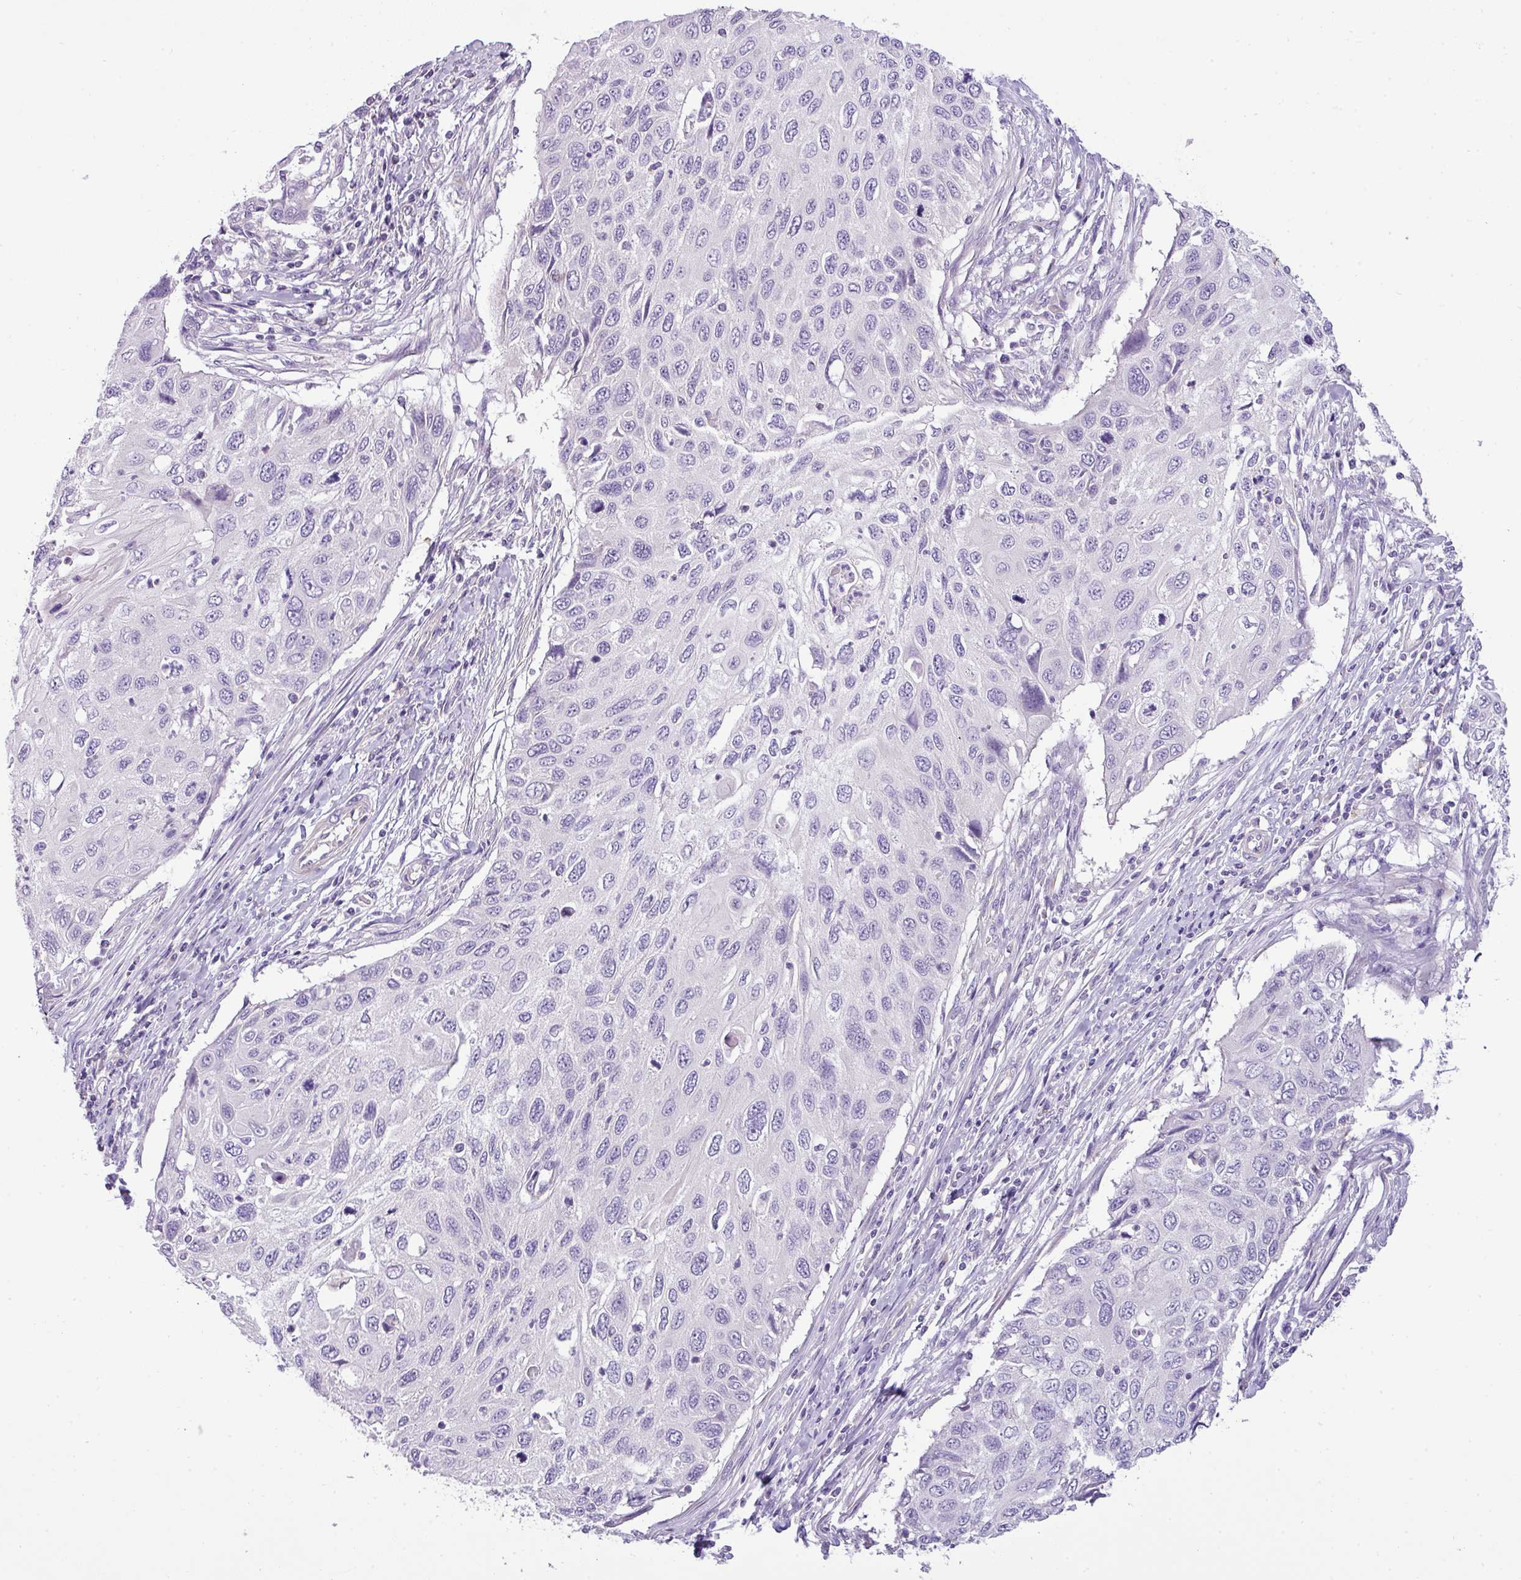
{"staining": {"intensity": "negative", "quantity": "none", "location": "none"}, "tissue": "cervical cancer", "cell_type": "Tumor cells", "image_type": "cancer", "snomed": [{"axis": "morphology", "description": "Squamous cell carcinoma, NOS"}, {"axis": "topography", "description": "Cervix"}], "caption": "Tumor cells show no significant expression in cervical cancer. (DAB (3,3'-diaminobenzidine) IHC visualized using brightfield microscopy, high magnification).", "gene": "ENSG00000273748", "patient": {"sex": "female", "age": 70}}